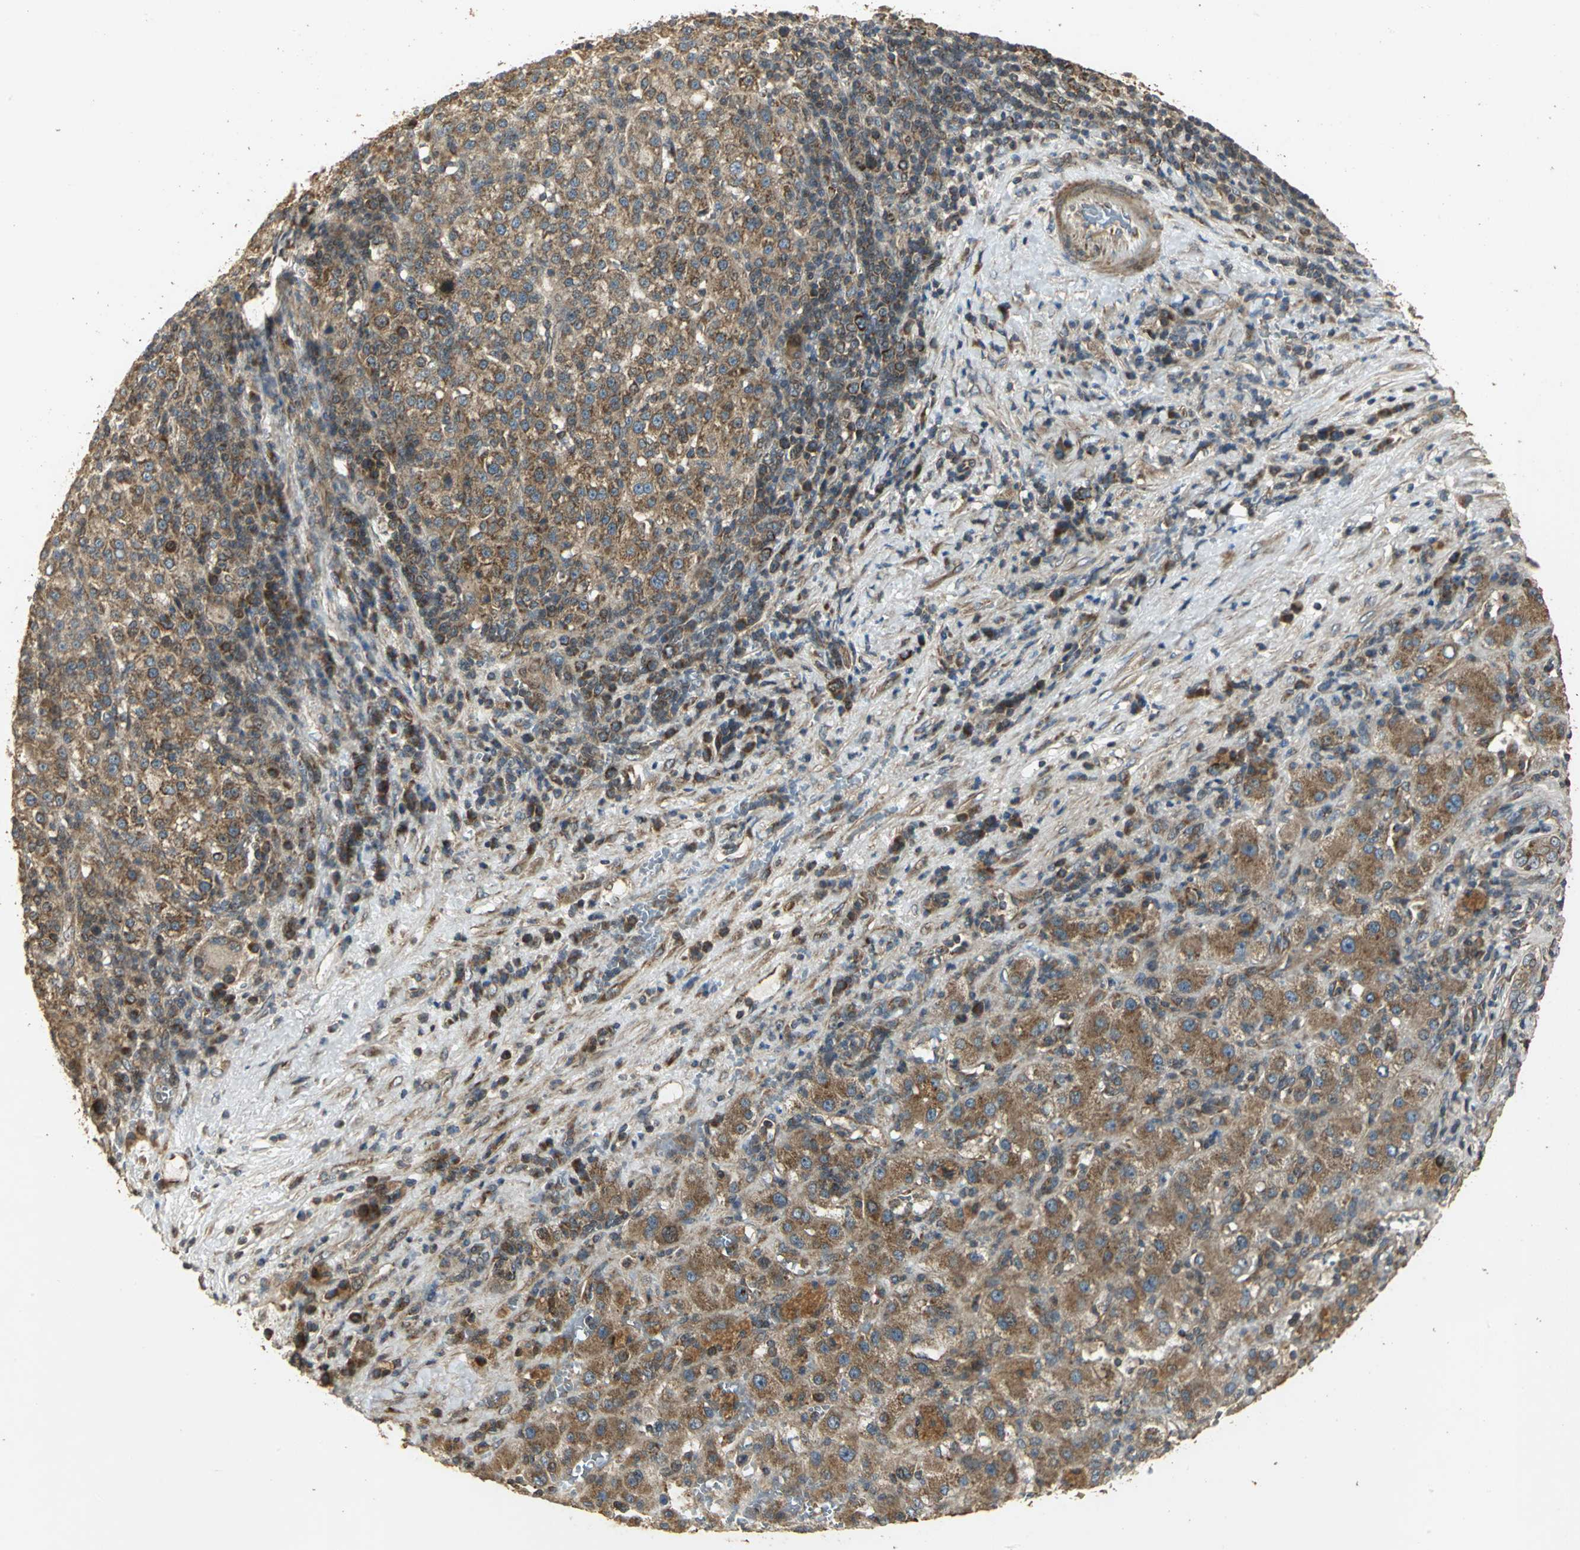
{"staining": {"intensity": "strong", "quantity": ">75%", "location": "cytoplasmic/membranous"}, "tissue": "liver cancer", "cell_type": "Tumor cells", "image_type": "cancer", "snomed": [{"axis": "morphology", "description": "Carcinoma, Hepatocellular, NOS"}, {"axis": "topography", "description": "Liver"}], "caption": "The micrograph shows a brown stain indicating the presence of a protein in the cytoplasmic/membranous of tumor cells in liver cancer (hepatocellular carcinoma).", "gene": "KANK1", "patient": {"sex": "female", "age": 58}}